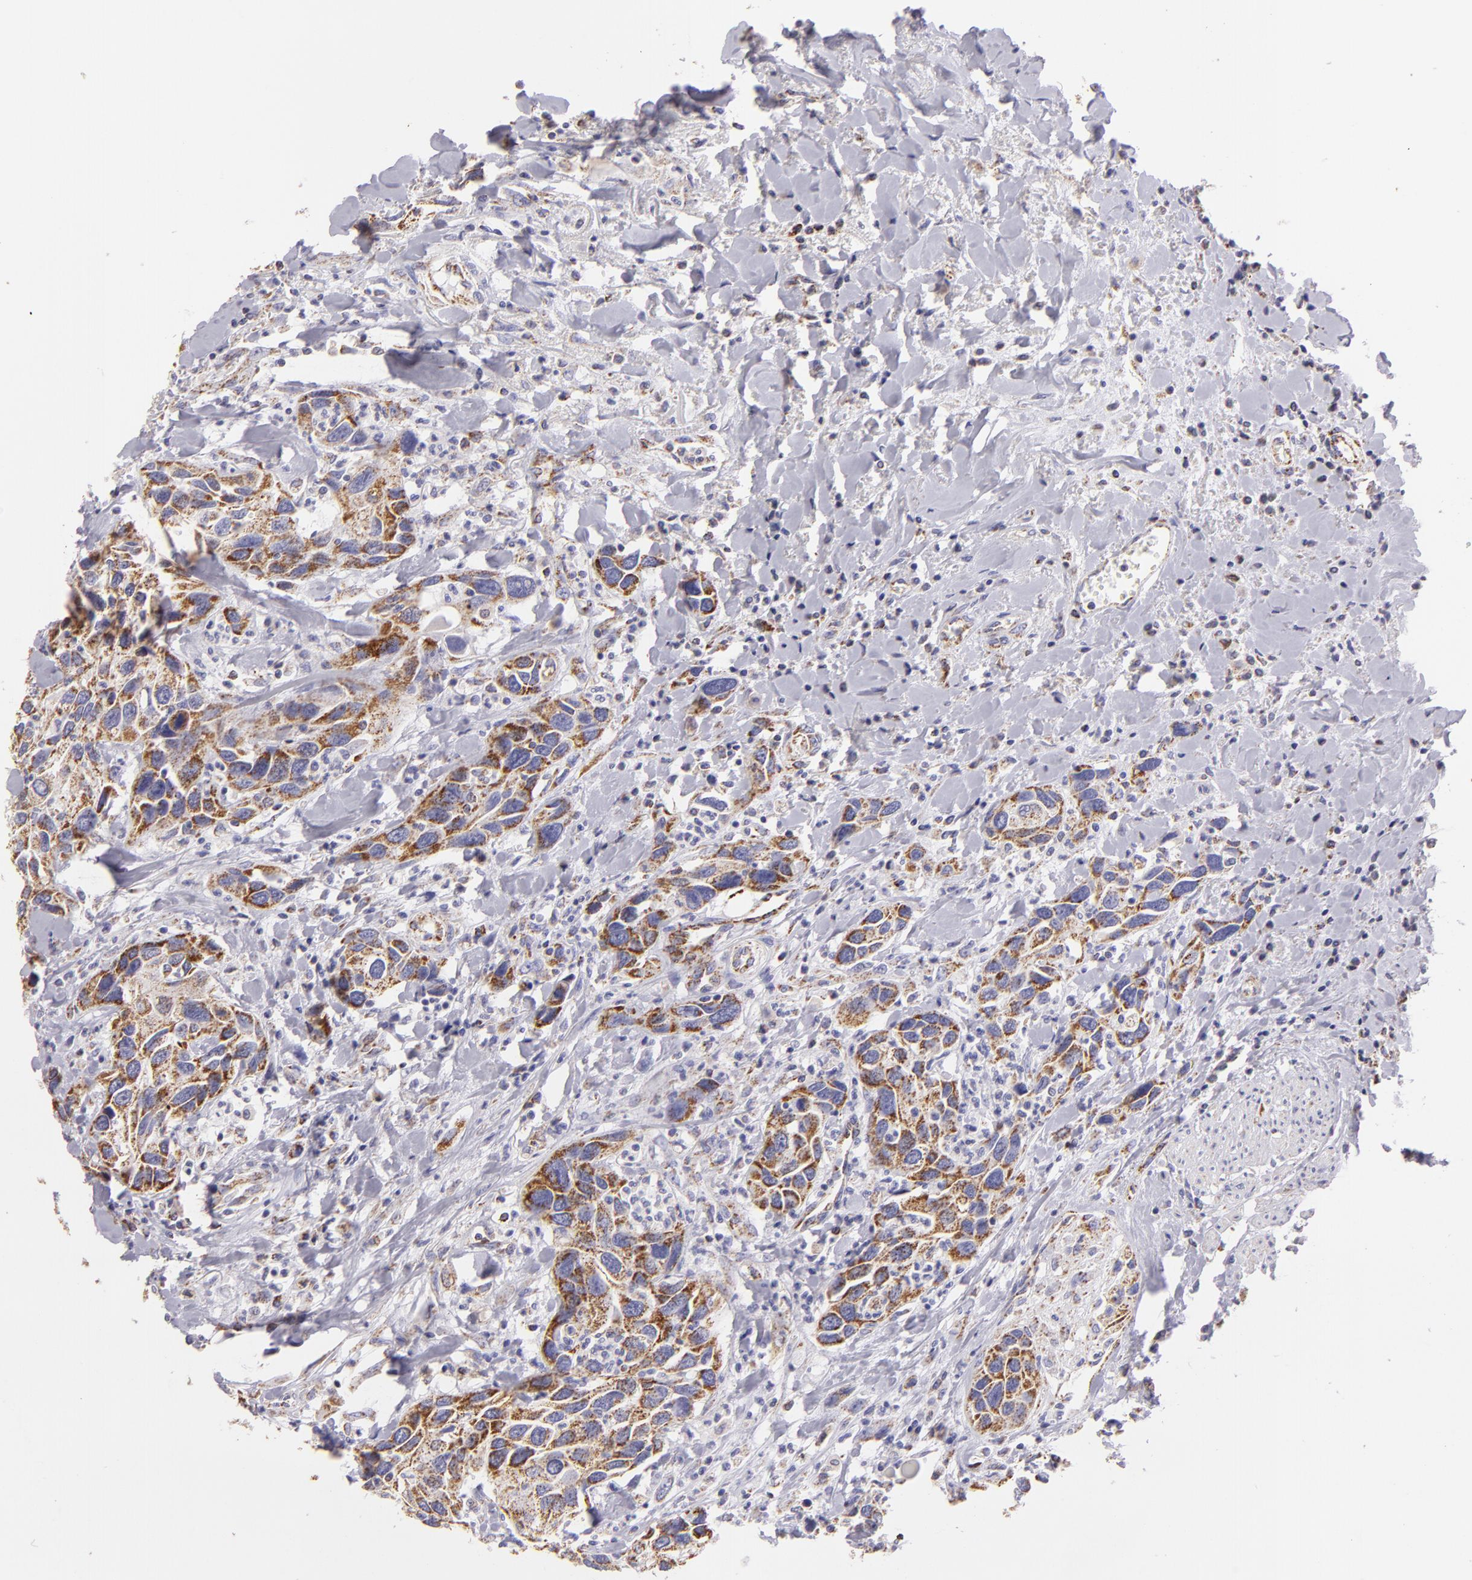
{"staining": {"intensity": "moderate", "quantity": "25%-75%", "location": "cytoplasmic/membranous"}, "tissue": "urothelial cancer", "cell_type": "Tumor cells", "image_type": "cancer", "snomed": [{"axis": "morphology", "description": "Urothelial carcinoma, High grade"}, {"axis": "topography", "description": "Urinary bladder"}], "caption": "Urothelial cancer stained with a brown dye exhibits moderate cytoplasmic/membranous positive staining in approximately 25%-75% of tumor cells.", "gene": "HSPD1", "patient": {"sex": "male", "age": 66}}